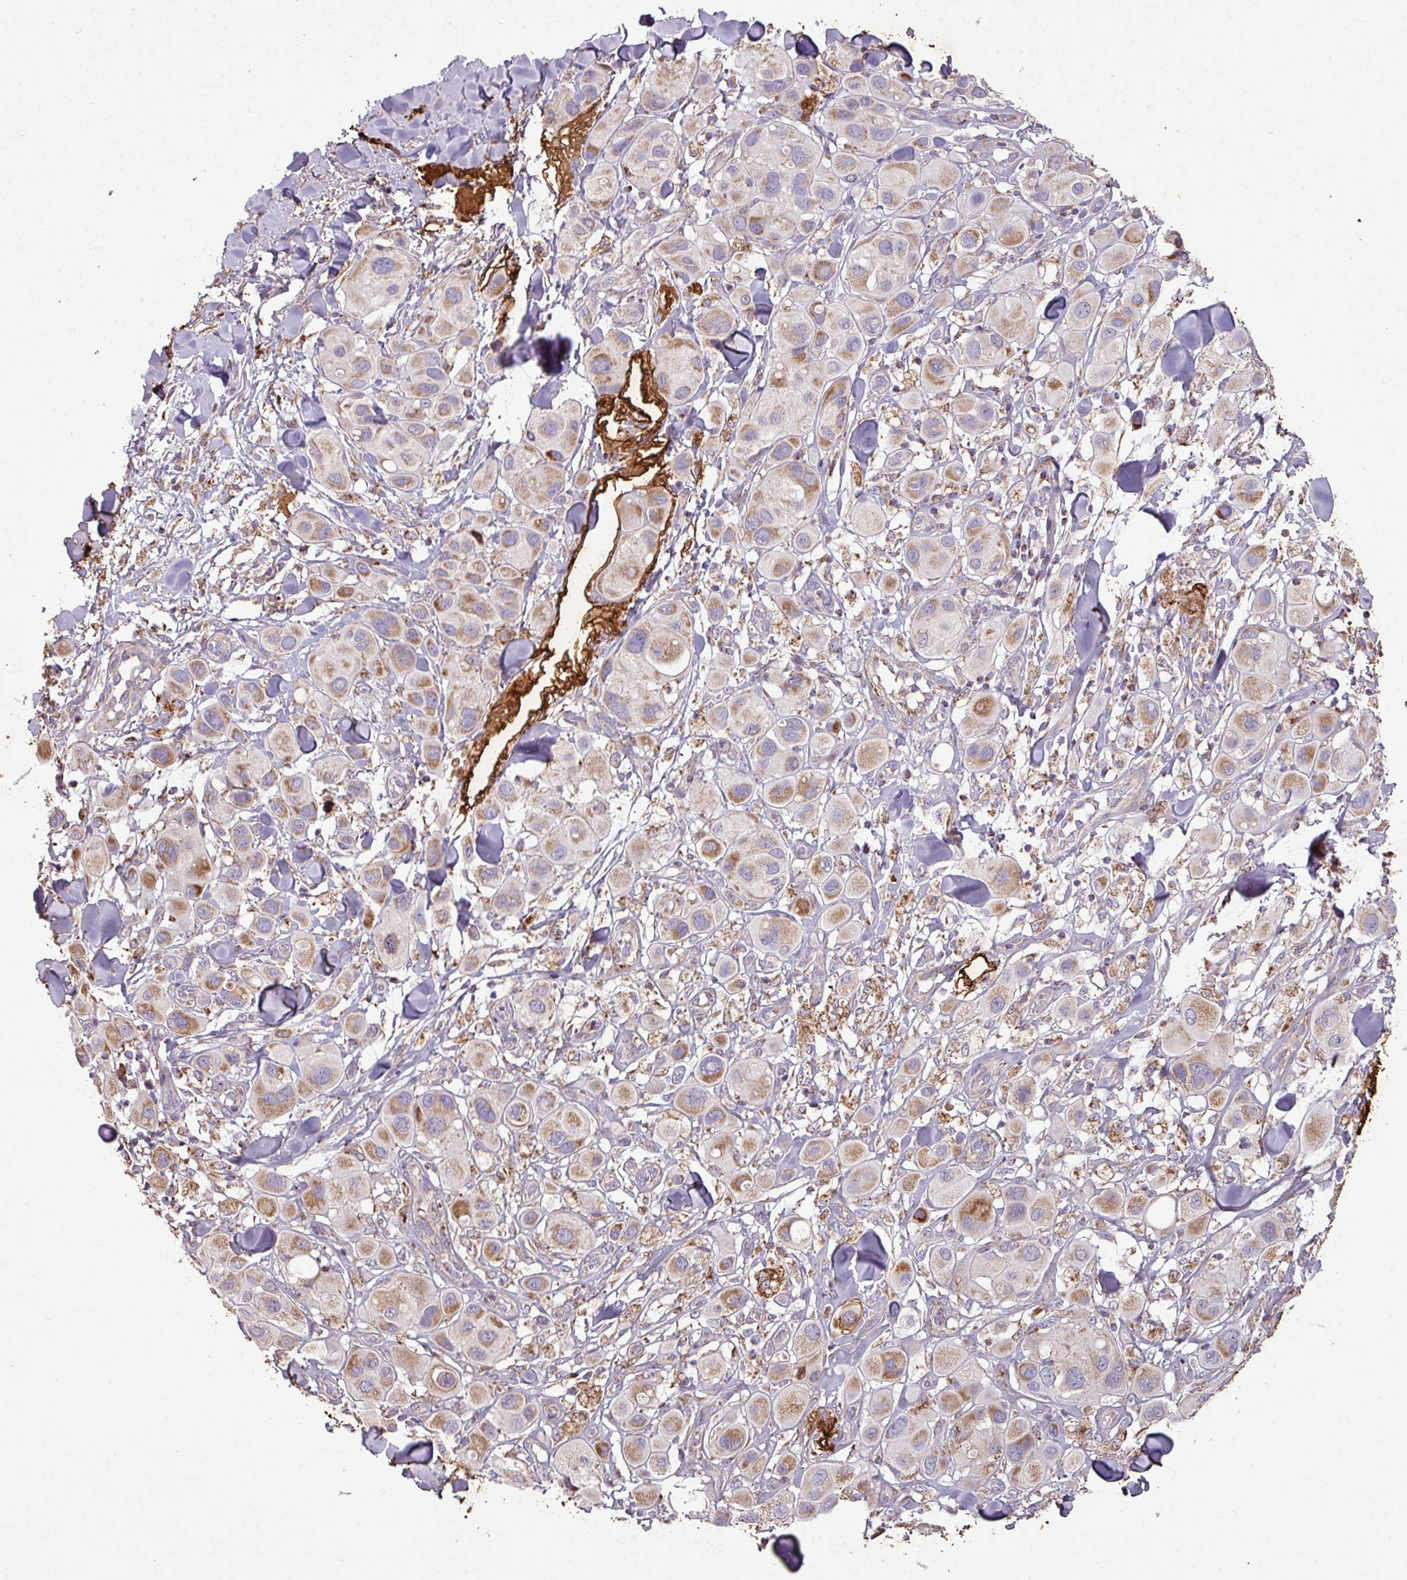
{"staining": {"intensity": "moderate", "quantity": "25%-75%", "location": "cytoplasmic/membranous"}, "tissue": "melanoma", "cell_type": "Tumor cells", "image_type": "cancer", "snomed": [{"axis": "morphology", "description": "Malignant melanoma, Metastatic site"}, {"axis": "topography", "description": "Skin"}], "caption": "Immunohistochemical staining of malignant melanoma (metastatic site) reveals medium levels of moderate cytoplasmic/membranous positivity in about 25%-75% of tumor cells. (IHC, brightfield microscopy, high magnification).", "gene": "SQOR", "patient": {"sex": "male", "age": 41}}